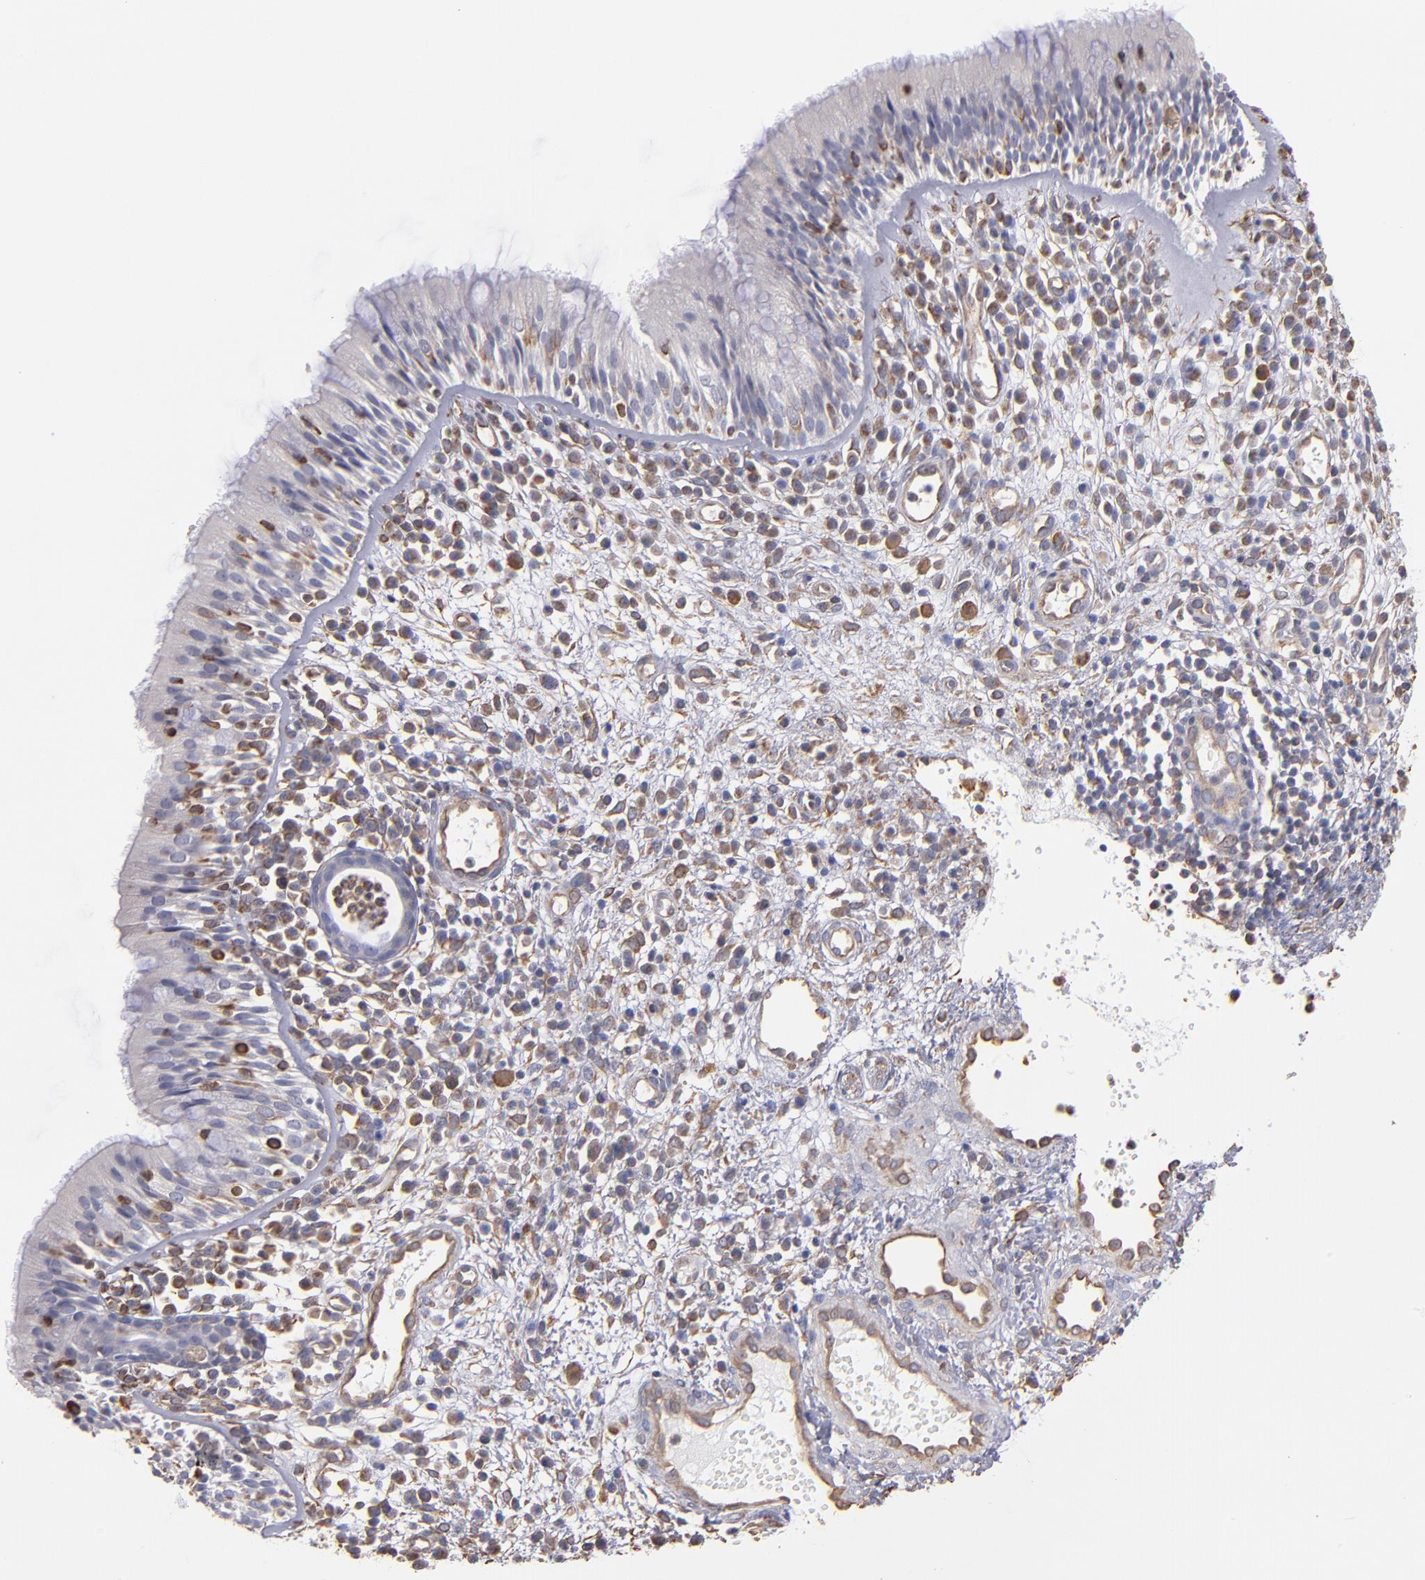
{"staining": {"intensity": "moderate", "quantity": "<25%", "location": "cytoplasmic/membranous,nuclear"}, "tissue": "nasopharynx", "cell_type": "Respiratory epithelial cells", "image_type": "normal", "snomed": [{"axis": "morphology", "description": "Normal tissue, NOS"}, {"axis": "morphology", "description": "Inflammation, NOS"}, {"axis": "morphology", "description": "Malignant melanoma, Metastatic site"}, {"axis": "topography", "description": "Nasopharynx"}], "caption": "This image exhibits IHC staining of benign human nasopharynx, with low moderate cytoplasmic/membranous,nuclear expression in about <25% of respiratory epithelial cells.", "gene": "ABCC1", "patient": {"sex": "female", "age": 55}}